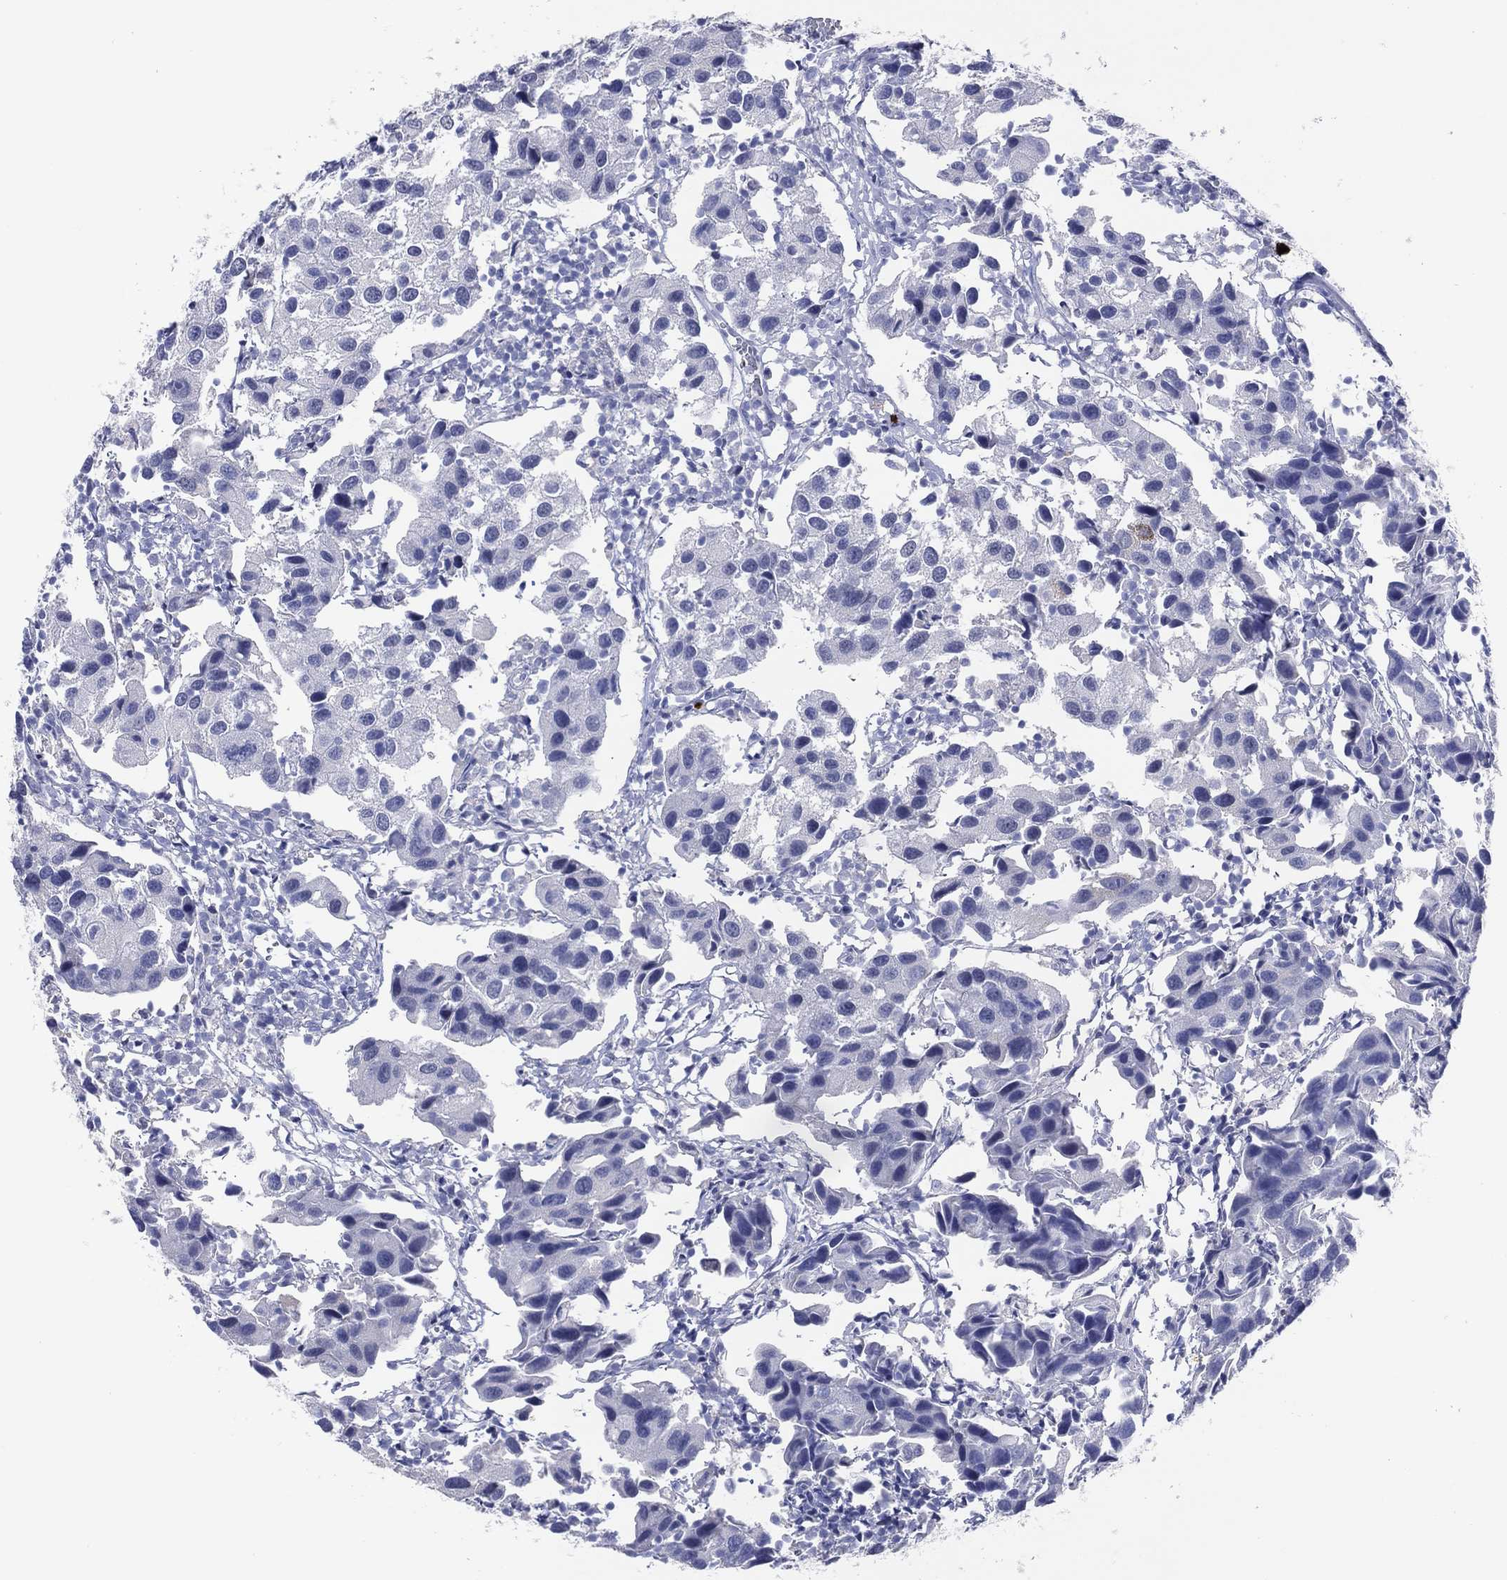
{"staining": {"intensity": "negative", "quantity": "none", "location": "none"}, "tissue": "urothelial cancer", "cell_type": "Tumor cells", "image_type": "cancer", "snomed": [{"axis": "morphology", "description": "Urothelial carcinoma, High grade"}, {"axis": "topography", "description": "Urinary bladder"}], "caption": "Tumor cells show no significant staining in urothelial carcinoma (high-grade).", "gene": "CFAP58", "patient": {"sex": "male", "age": 79}}